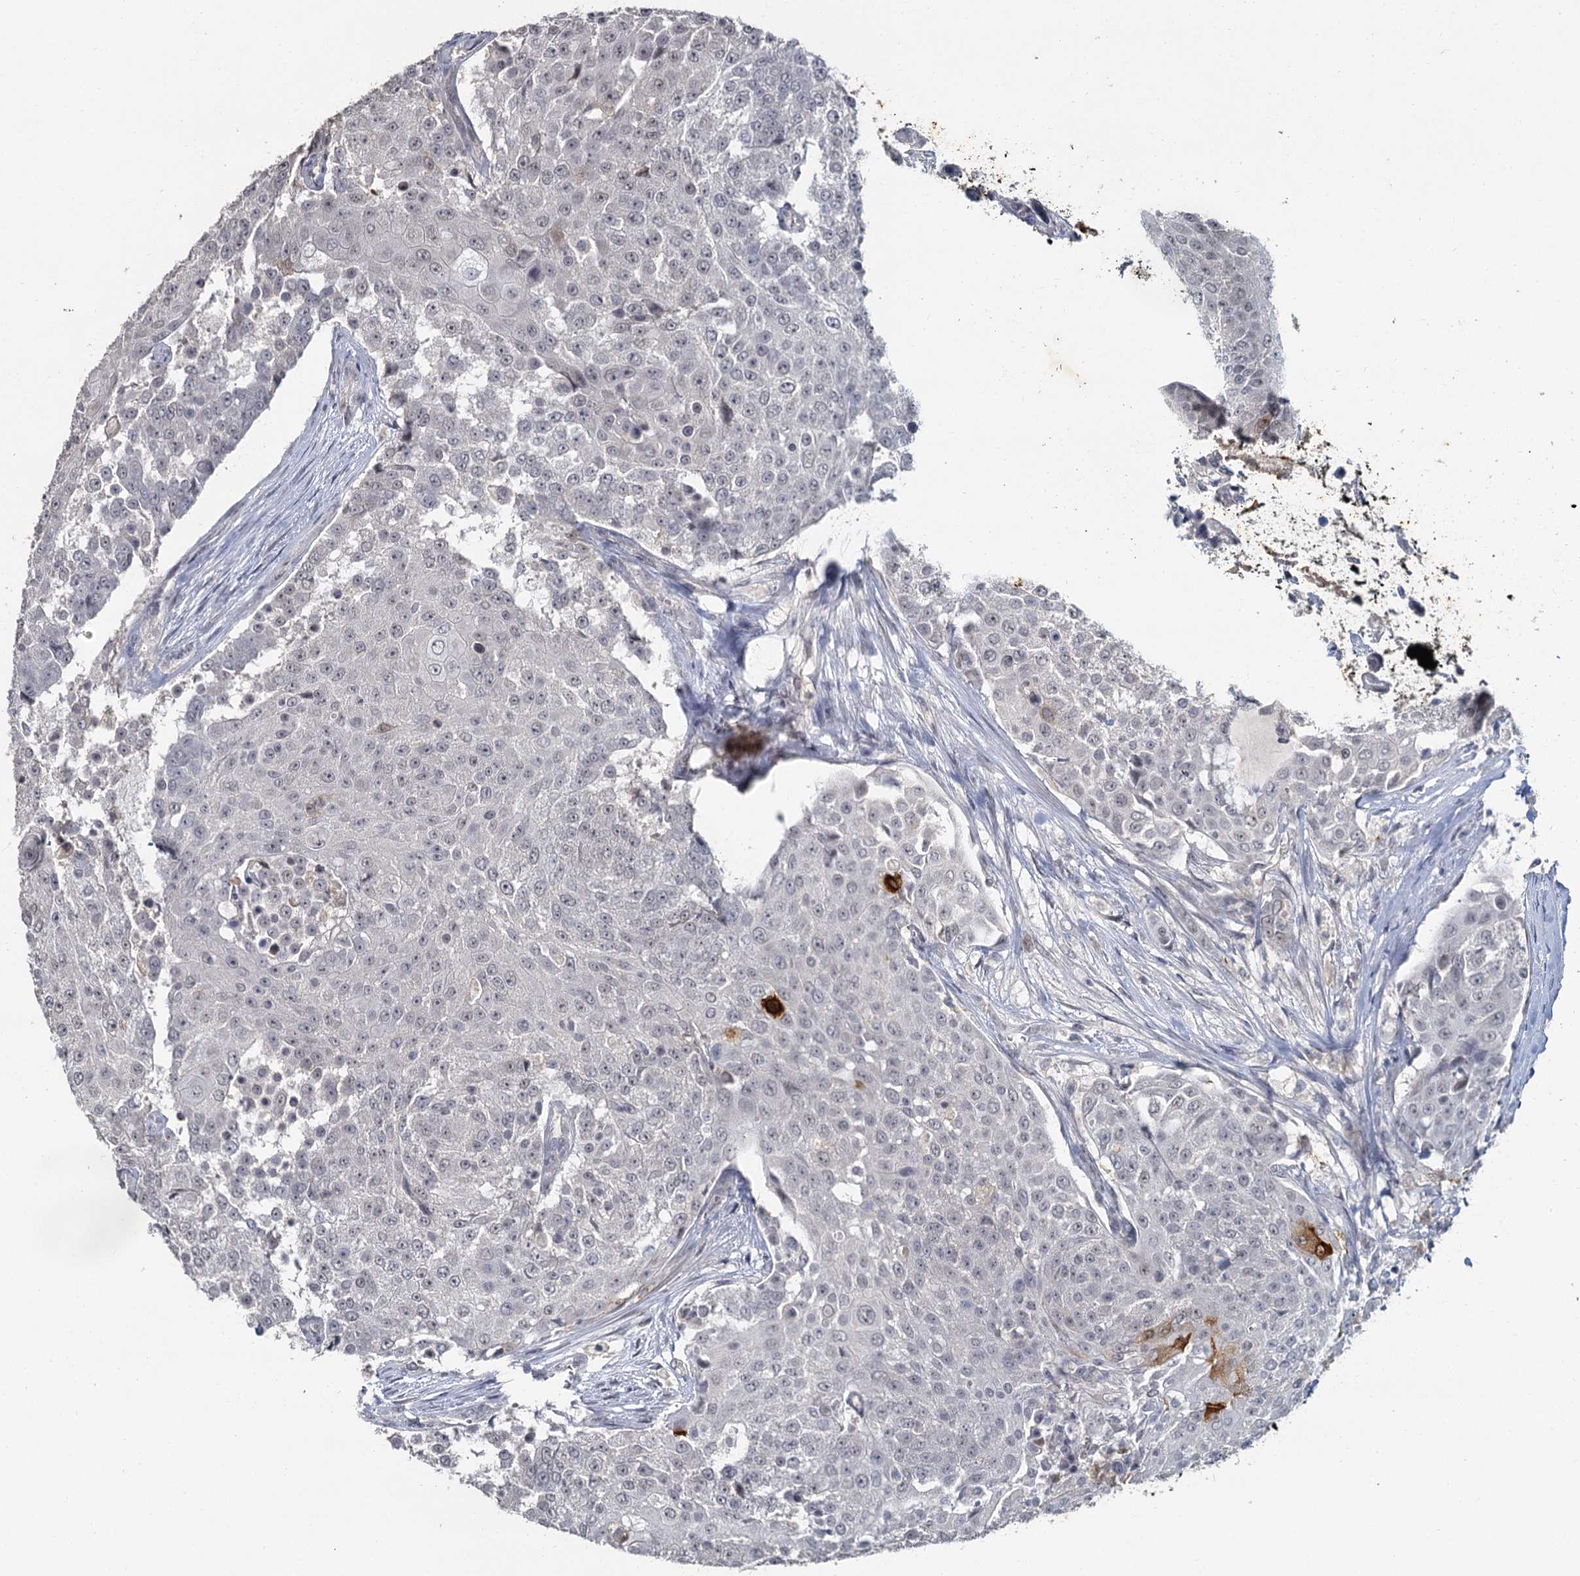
{"staining": {"intensity": "negative", "quantity": "none", "location": "none"}, "tissue": "urothelial cancer", "cell_type": "Tumor cells", "image_type": "cancer", "snomed": [{"axis": "morphology", "description": "Urothelial carcinoma, High grade"}, {"axis": "topography", "description": "Urinary bladder"}], "caption": "This is an IHC micrograph of human urothelial cancer. There is no expression in tumor cells.", "gene": "MUCL1", "patient": {"sex": "female", "age": 63}}